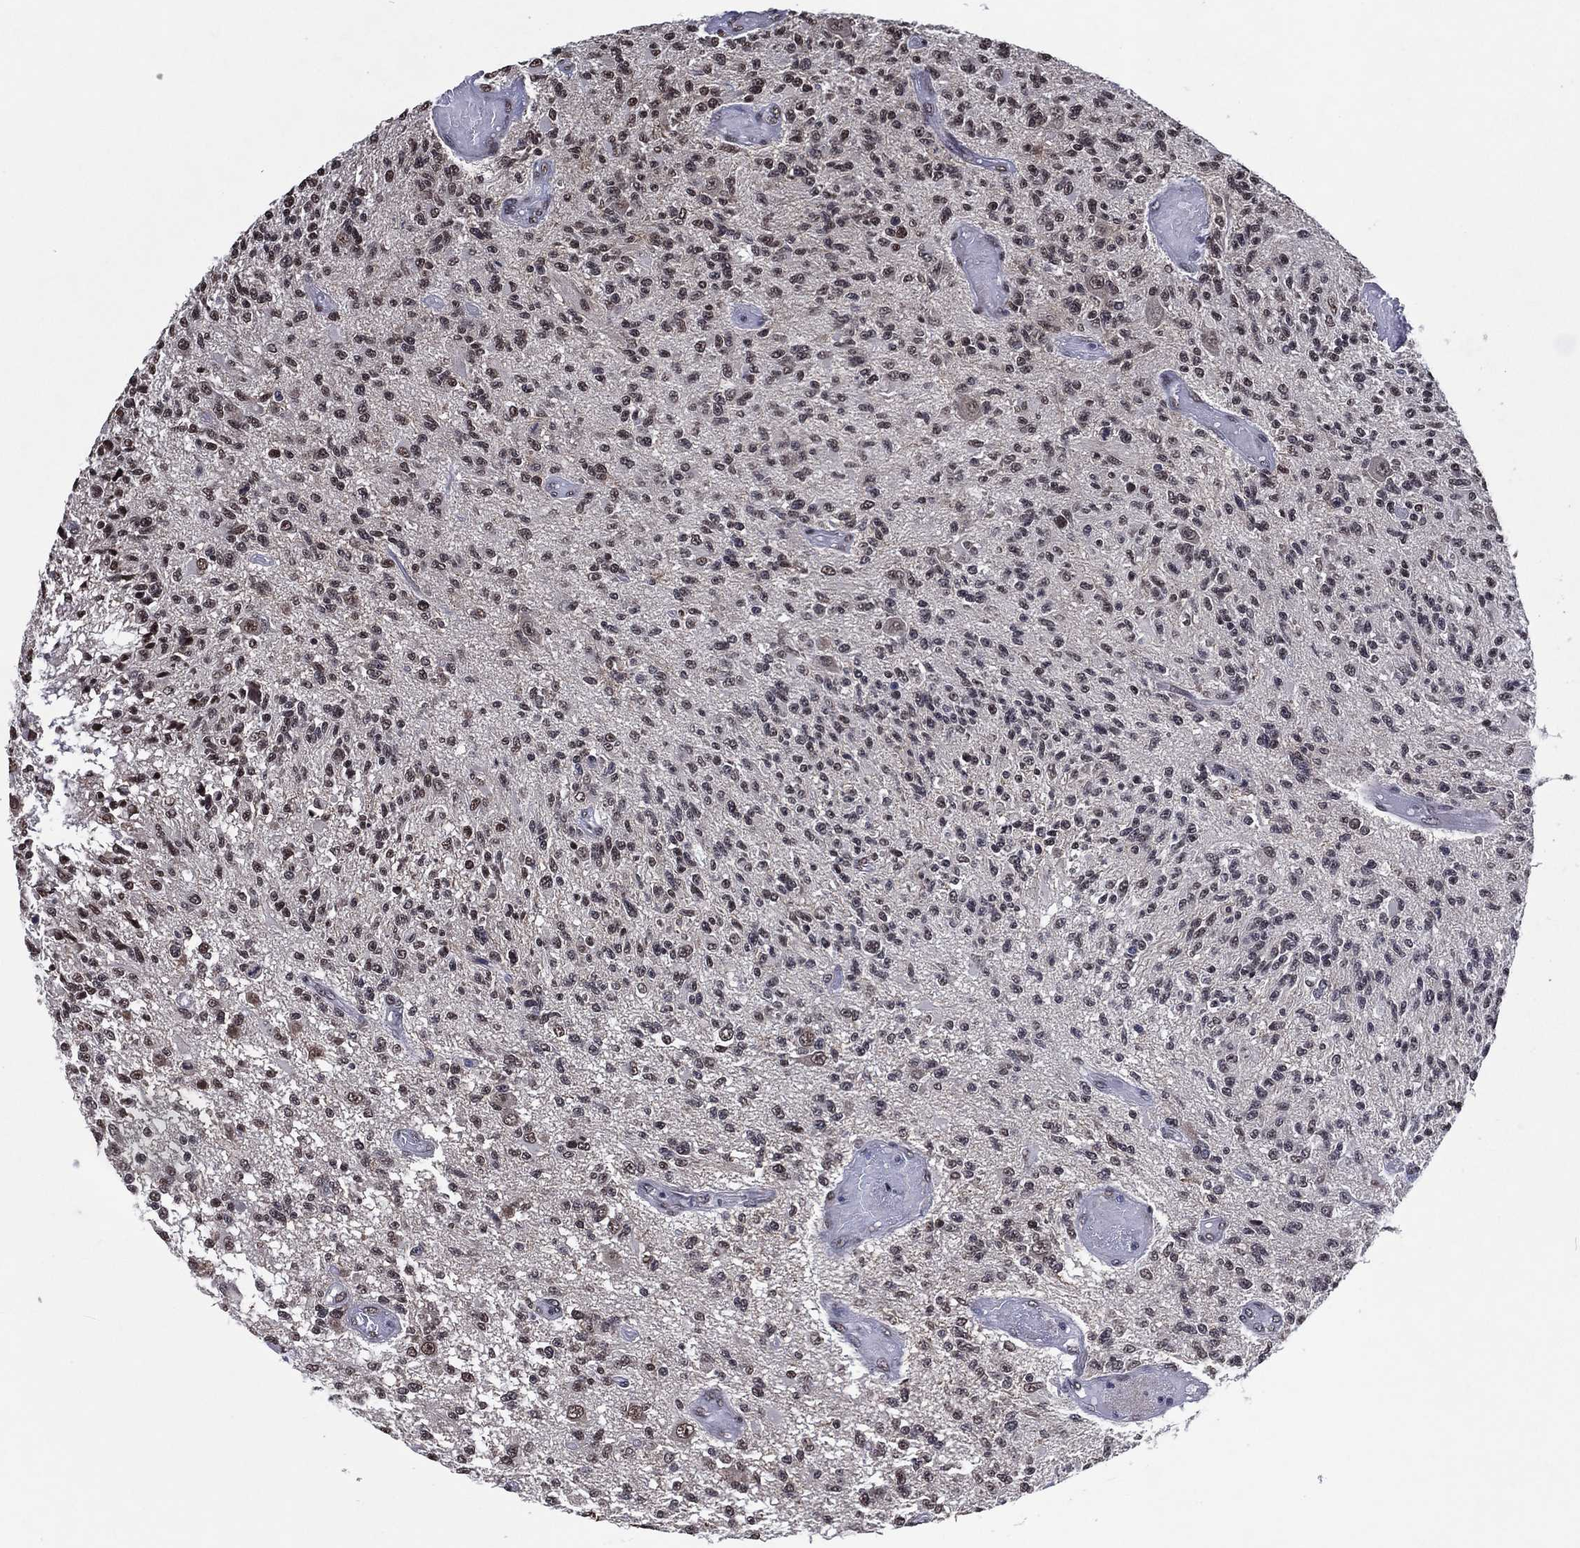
{"staining": {"intensity": "moderate", "quantity": "25%-75%", "location": "nuclear"}, "tissue": "glioma", "cell_type": "Tumor cells", "image_type": "cancer", "snomed": [{"axis": "morphology", "description": "Glioma, malignant, High grade"}, {"axis": "topography", "description": "Brain"}], "caption": "Tumor cells show medium levels of moderate nuclear positivity in approximately 25%-75% of cells in malignant glioma (high-grade). (DAB (3,3'-diaminobenzidine) = brown stain, brightfield microscopy at high magnification).", "gene": "ZBTB42", "patient": {"sex": "female", "age": 63}}